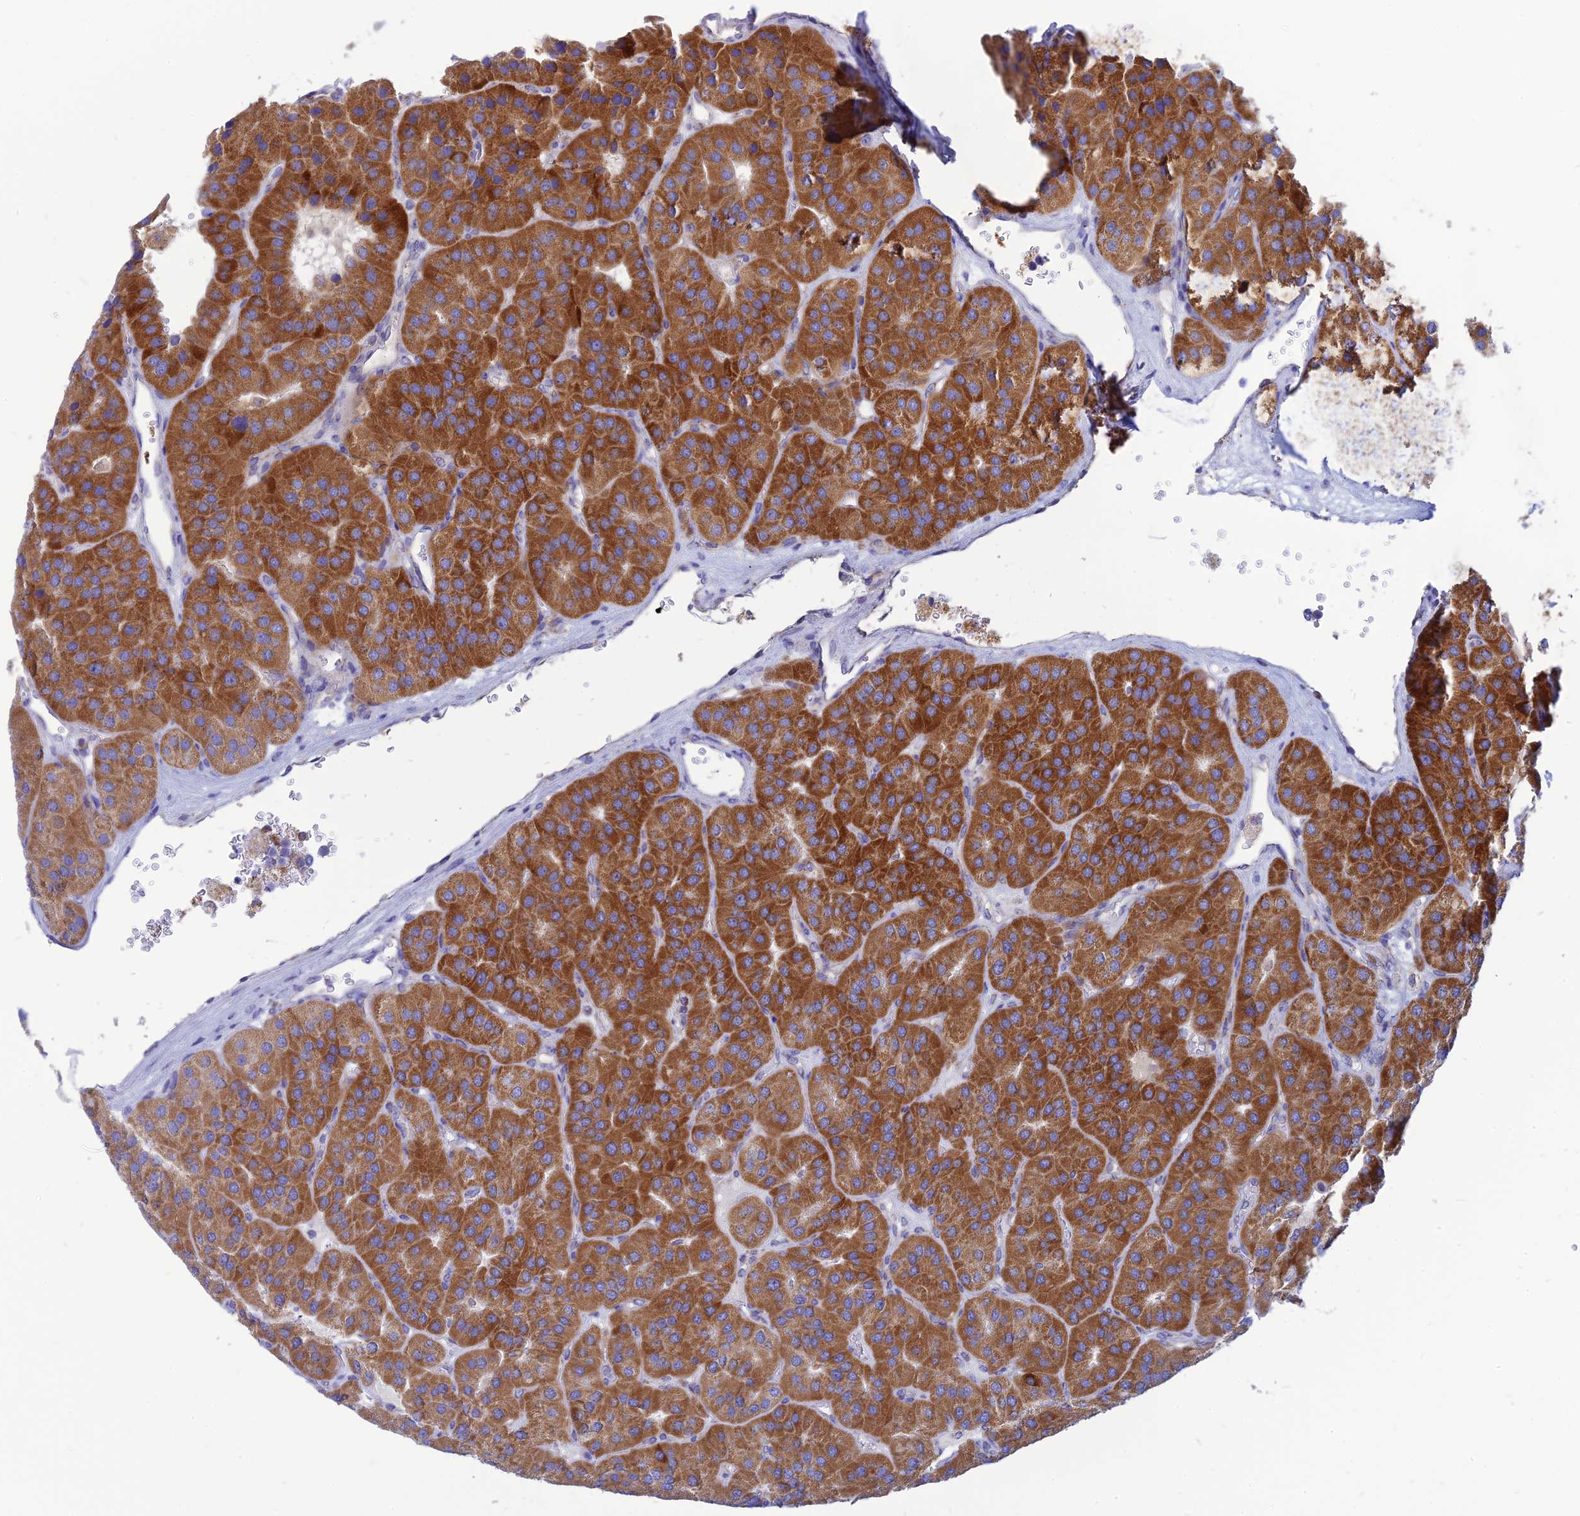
{"staining": {"intensity": "strong", "quantity": ">75%", "location": "cytoplasmic/membranous"}, "tissue": "parathyroid gland", "cell_type": "Glandular cells", "image_type": "normal", "snomed": [{"axis": "morphology", "description": "Normal tissue, NOS"}, {"axis": "morphology", "description": "Adenoma, NOS"}, {"axis": "topography", "description": "Parathyroid gland"}], "caption": "IHC (DAB) staining of unremarkable human parathyroid gland reveals strong cytoplasmic/membranous protein positivity in approximately >75% of glandular cells. Nuclei are stained in blue.", "gene": "PACC1", "patient": {"sex": "female", "age": 86}}